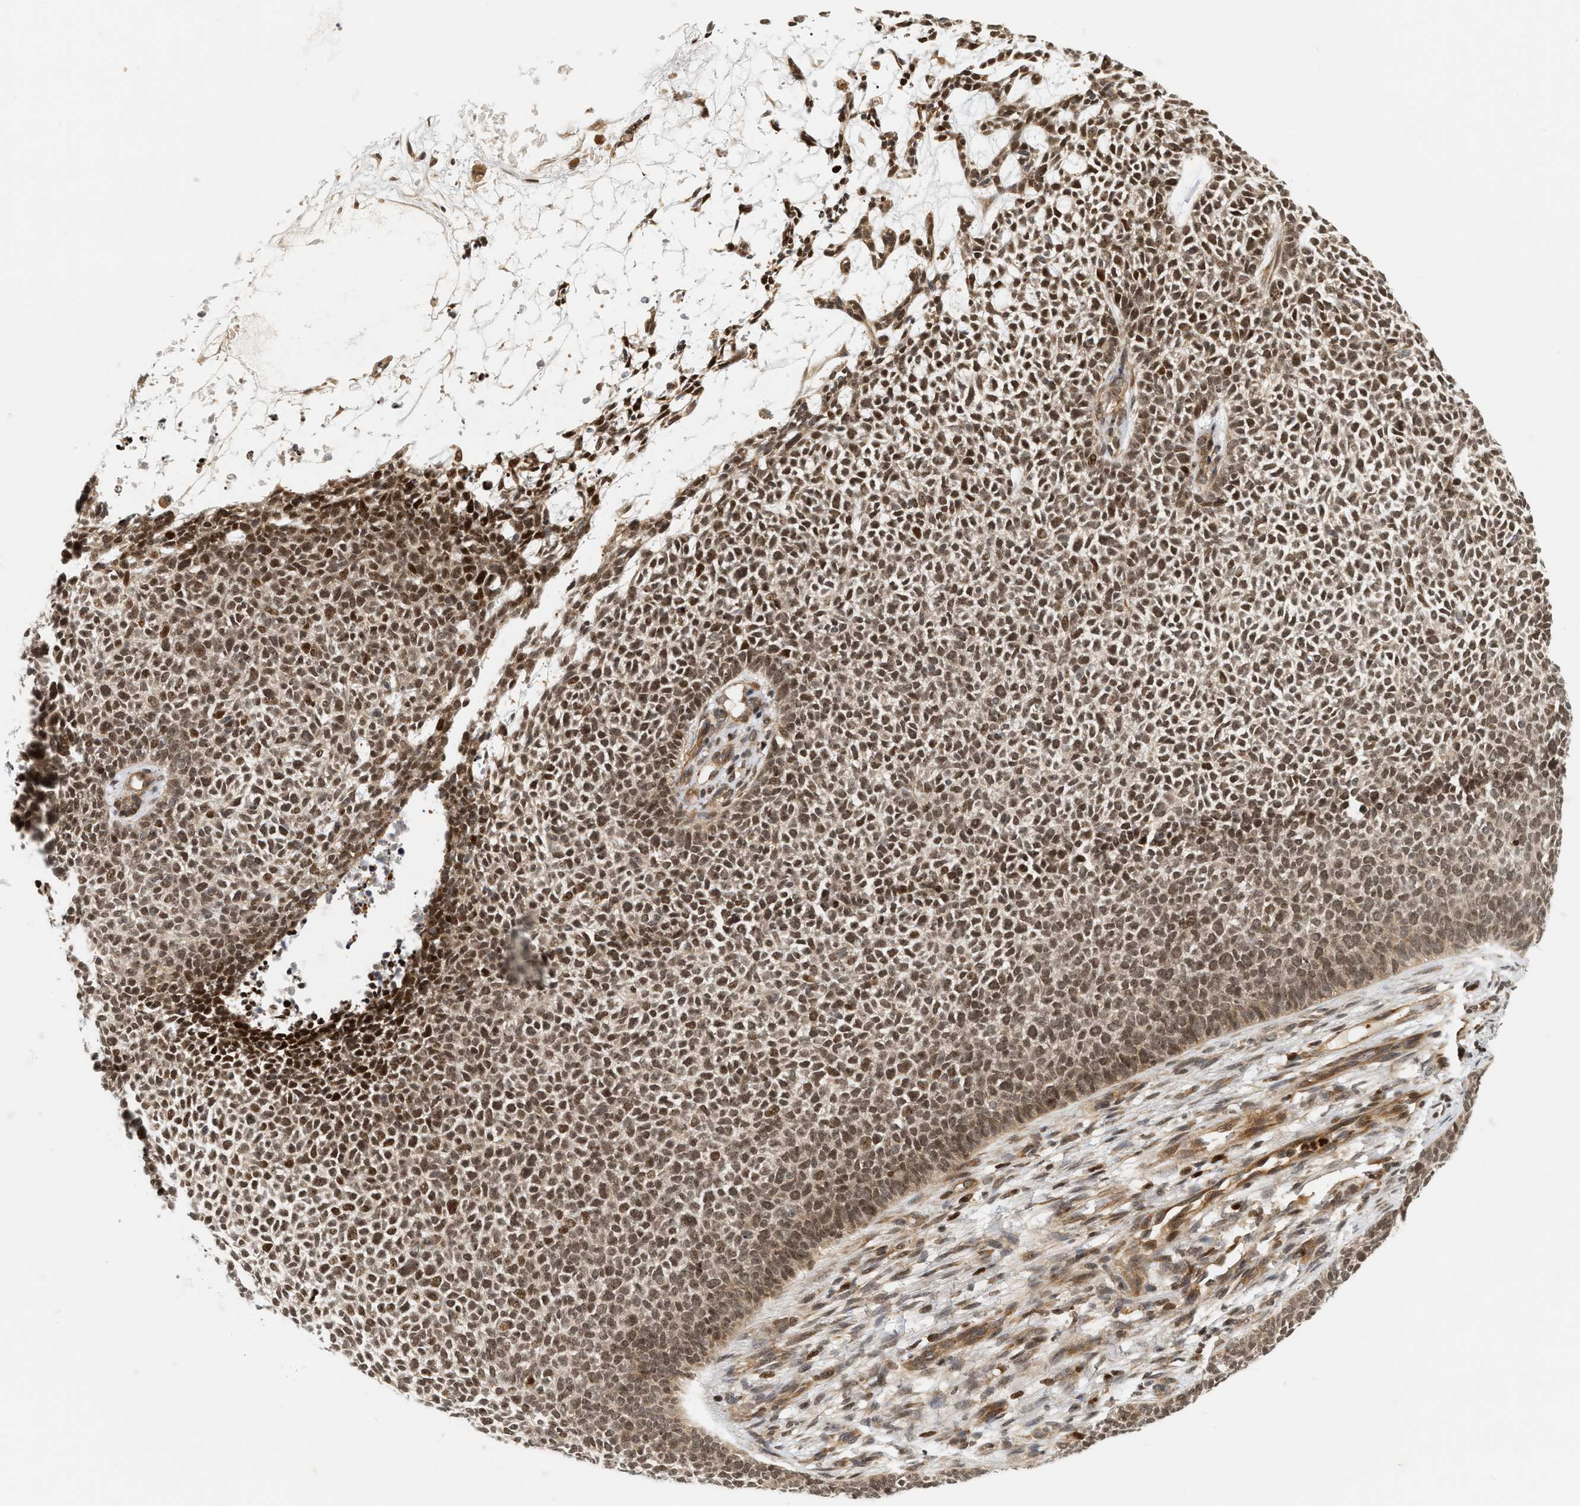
{"staining": {"intensity": "moderate", "quantity": ">75%", "location": "cytoplasmic/membranous,nuclear"}, "tissue": "skin cancer", "cell_type": "Tumor cells", "image_type": "cancer", "snomed": [{"axis": "morphology", "description": "Basal cell carcinoma"}, {"axis": "topography", "description": "Skin"}], "caption": "Immunohistochemistry (IHC) staining of skin cancer, which displays medium levels of moderate cytoplasmic/membranous and nuclear positivity in about >75% of tumor cells indicating moderate cytoplasmic/membranous and nuclear protein expression. The staining was performed using DAB (3,3'-diaminobenzidine) (brown) for protein detection and nuclei were counterstained in hematoxylin (blue).", "gene": "NFE2L2", "patient": {"sex": "female", "age": 84}}